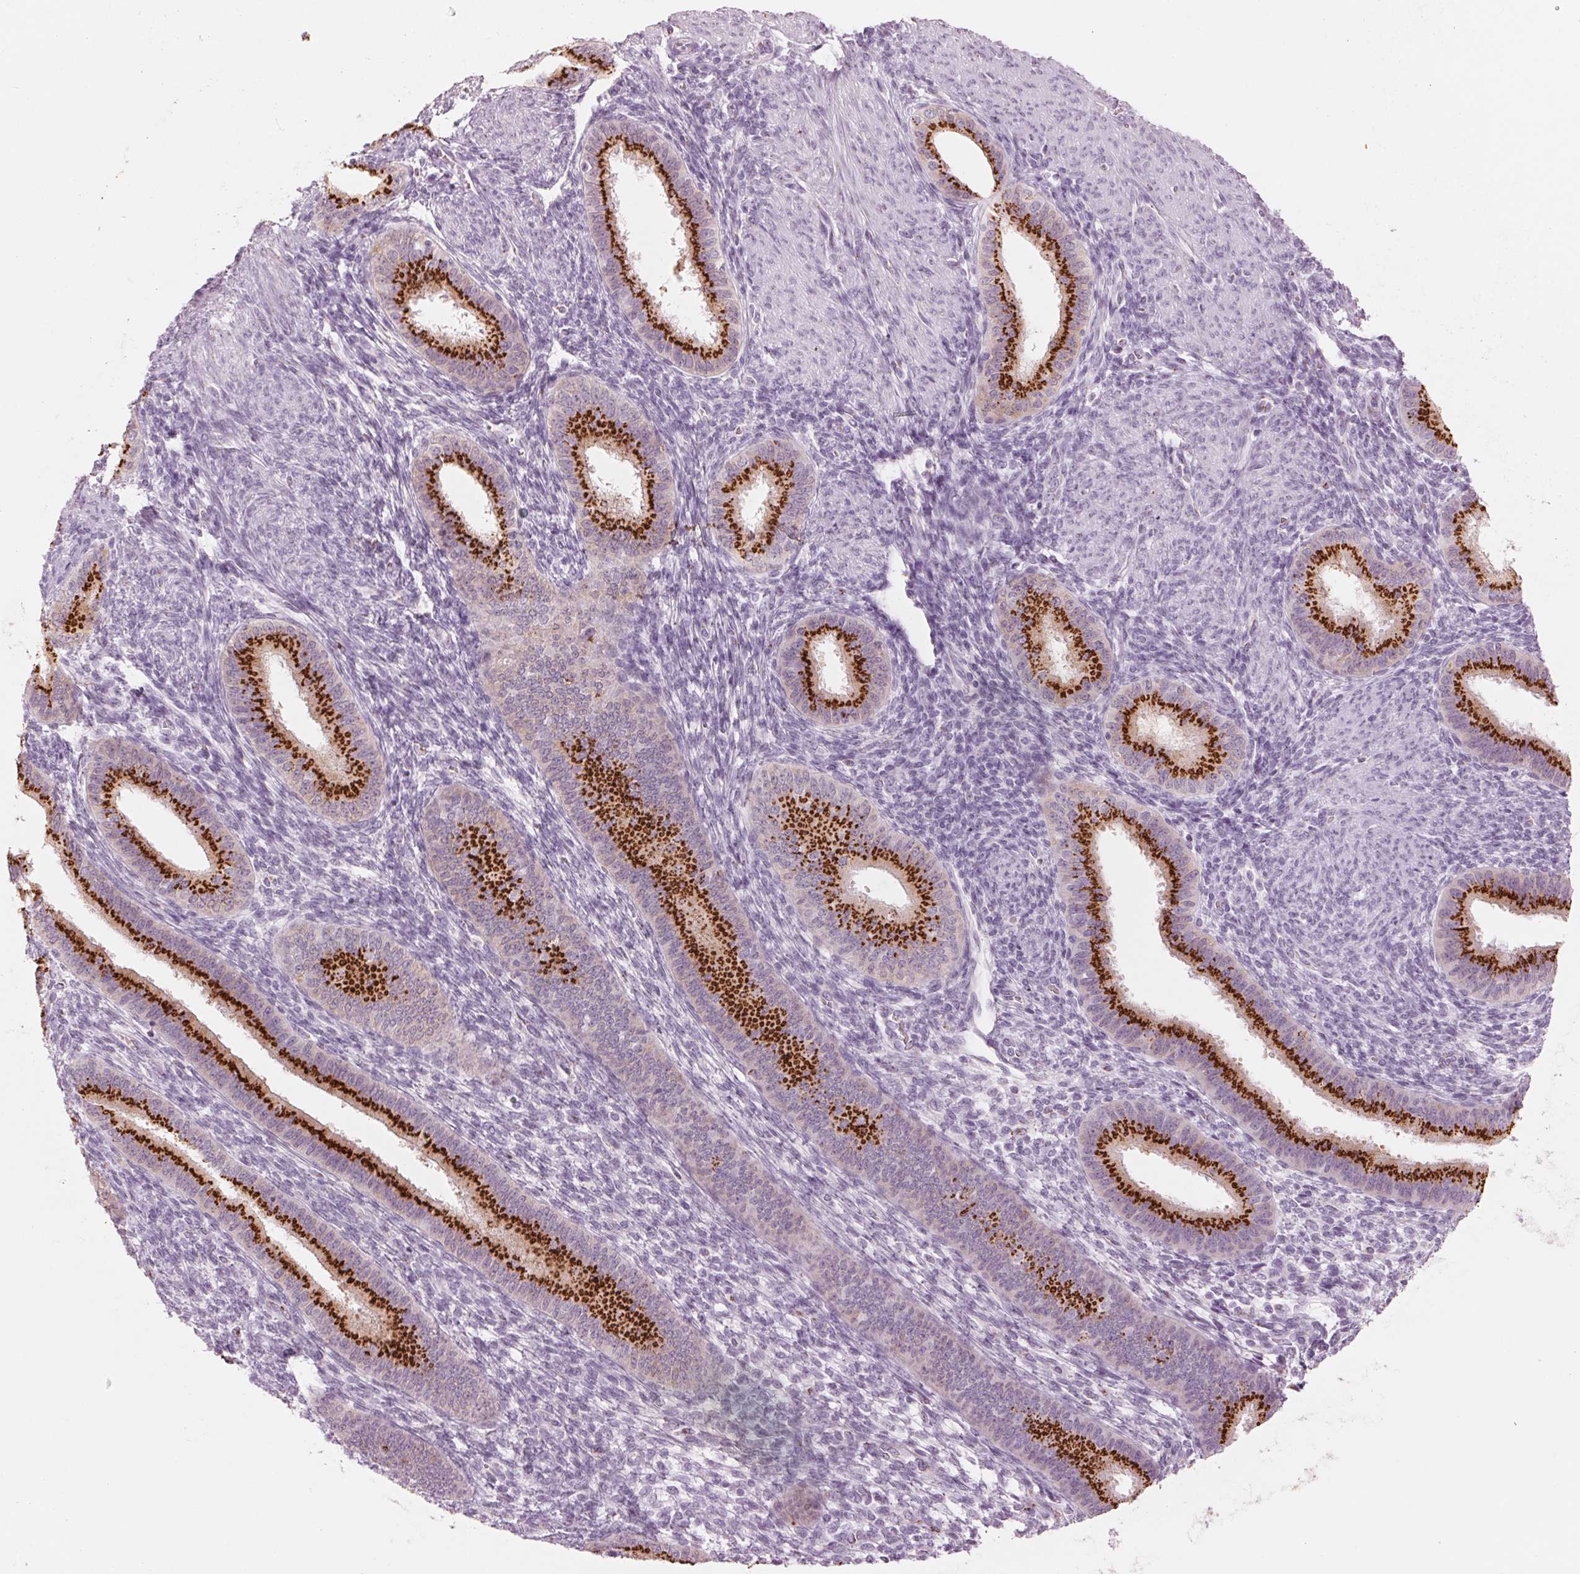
{"staining": {"intensity": "negative", "quantity": "none", "location": "none"}, "tissue": "endometrium", "cell_type": "Cells in endometrial stroma", "image_type": "normal", "snomed": [{"axis": "morphology", "description": "Normal tissue, NOS"}, {"axis": "topography", "description": "Endometrium"}], "caption": "Cells in endometrial stroma show no significant protein staining in benign endometrium. (DAB (3,3'-diaminobenzidine) IHC, high magnification).", "gene": "GALNT7", "patient": {"sex": "female", "age": 39}}